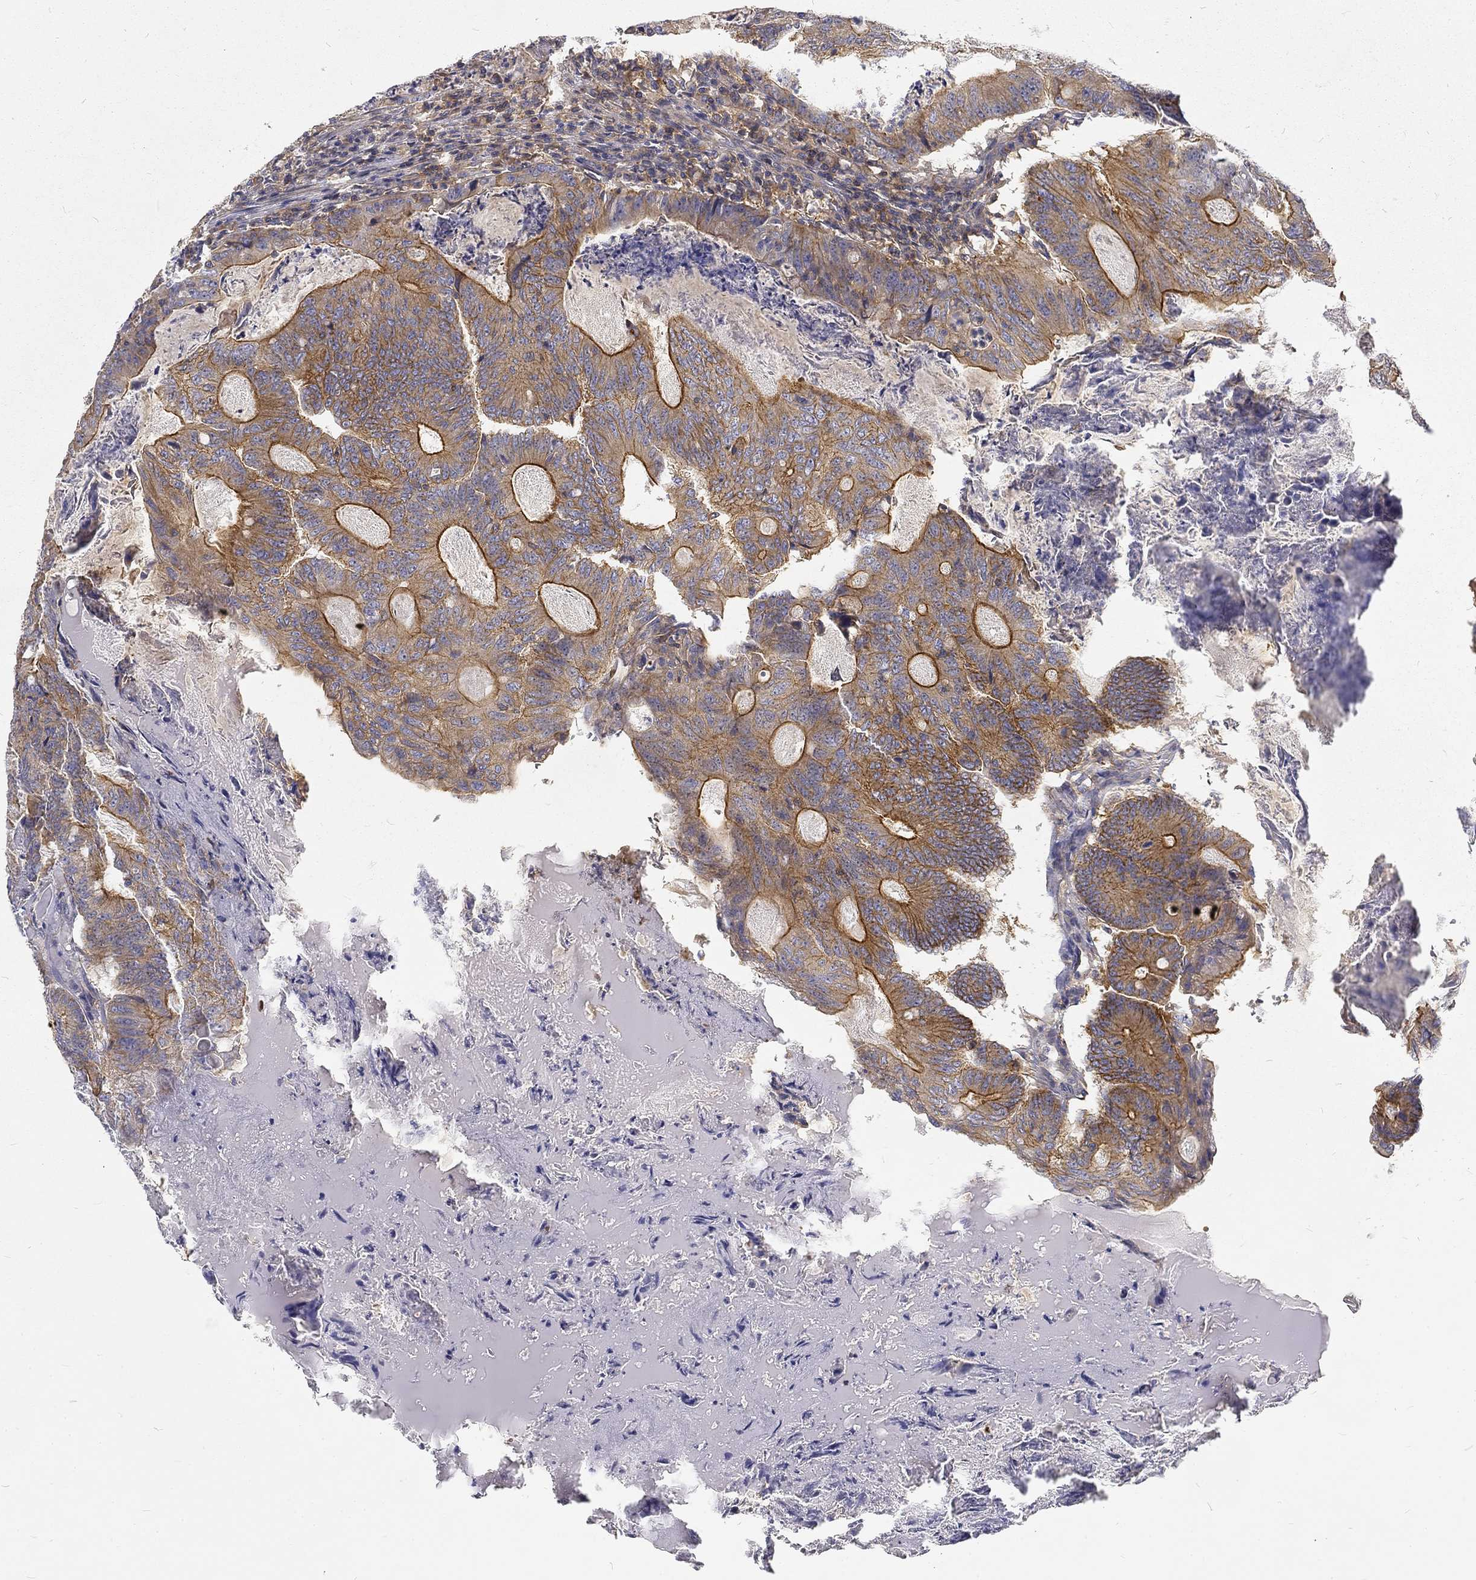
{"staining": {"intensity": "strong", "quantity": "25%-75%", "location": "cytoplasmic/membranous"}, "tissue": "colorectal cancer", "cell_type": "Tumor cells", "image_type": "cancer", "snomed": [{"axis": "morphology", "description": "Adenocarcinoma, NOS"}, {"axis": "topography", "description": "Colon"}], "caption": "Colorectal adenocarcinoma tissue exhibits strong cytoplasmic/membranous expression in about 25%-75% of tumor cells, visualized by immunohistochemistry. (IHC, brightfield microscopy, high magnification).", "gene": "MTMR11", "patient": {"sex": "female", "age": 70}}